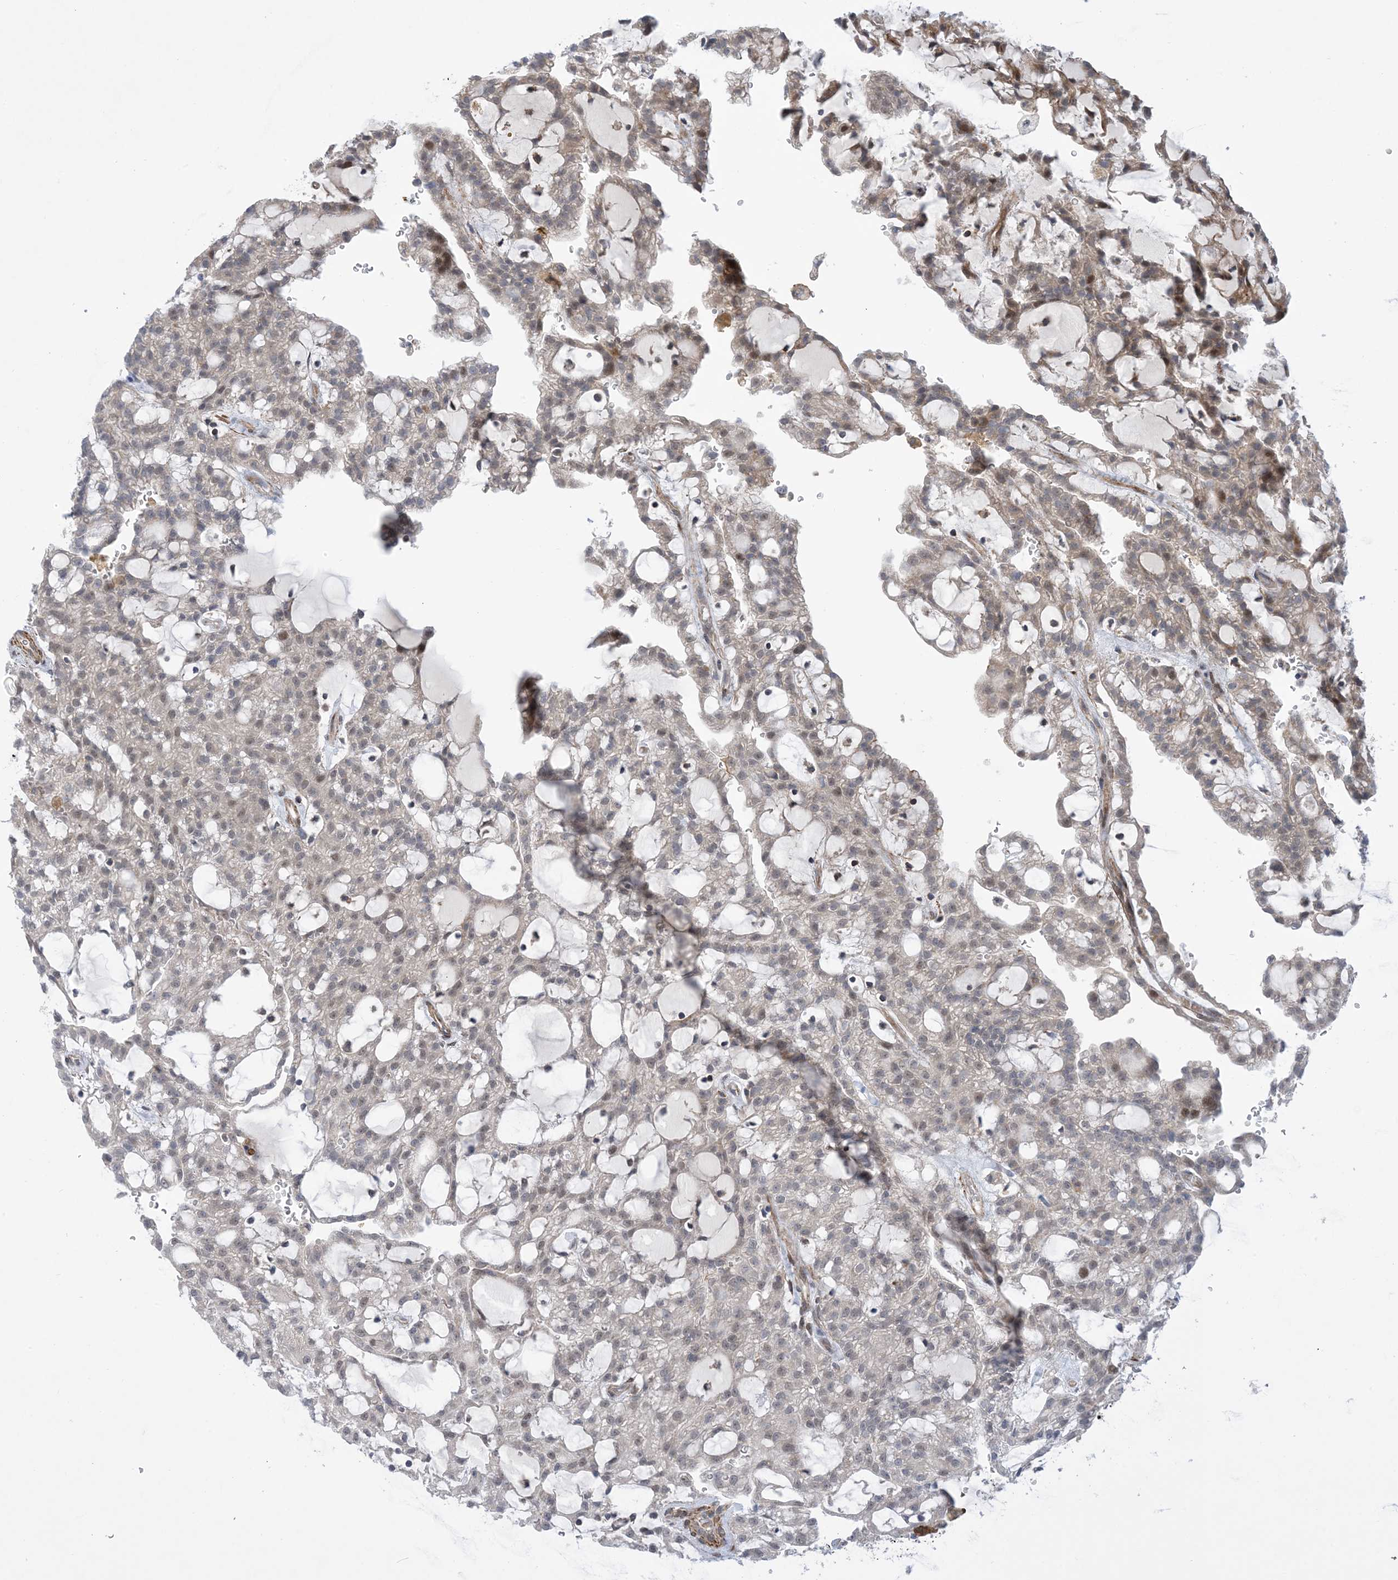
{"staining": {"intensity": "weak", "quantity": "<25%", "location": "cytoplasmic/membranous,nuclear"}, "tissue": "renal cancer", "cell_type": "Tumor cells", "image_type": "cancer", "snomed": [{"axis": "morphology", "description": "Adenocarcinoma, NOS"}, {"axis": "topography", "description": "Kidney"}], "caption": "The IHC micrograph has no significant expression in tumor cells of renal adenocarcinoma tissue.", "gene": "ZNF8", "patient": {"sex": "male", "age": 63}}